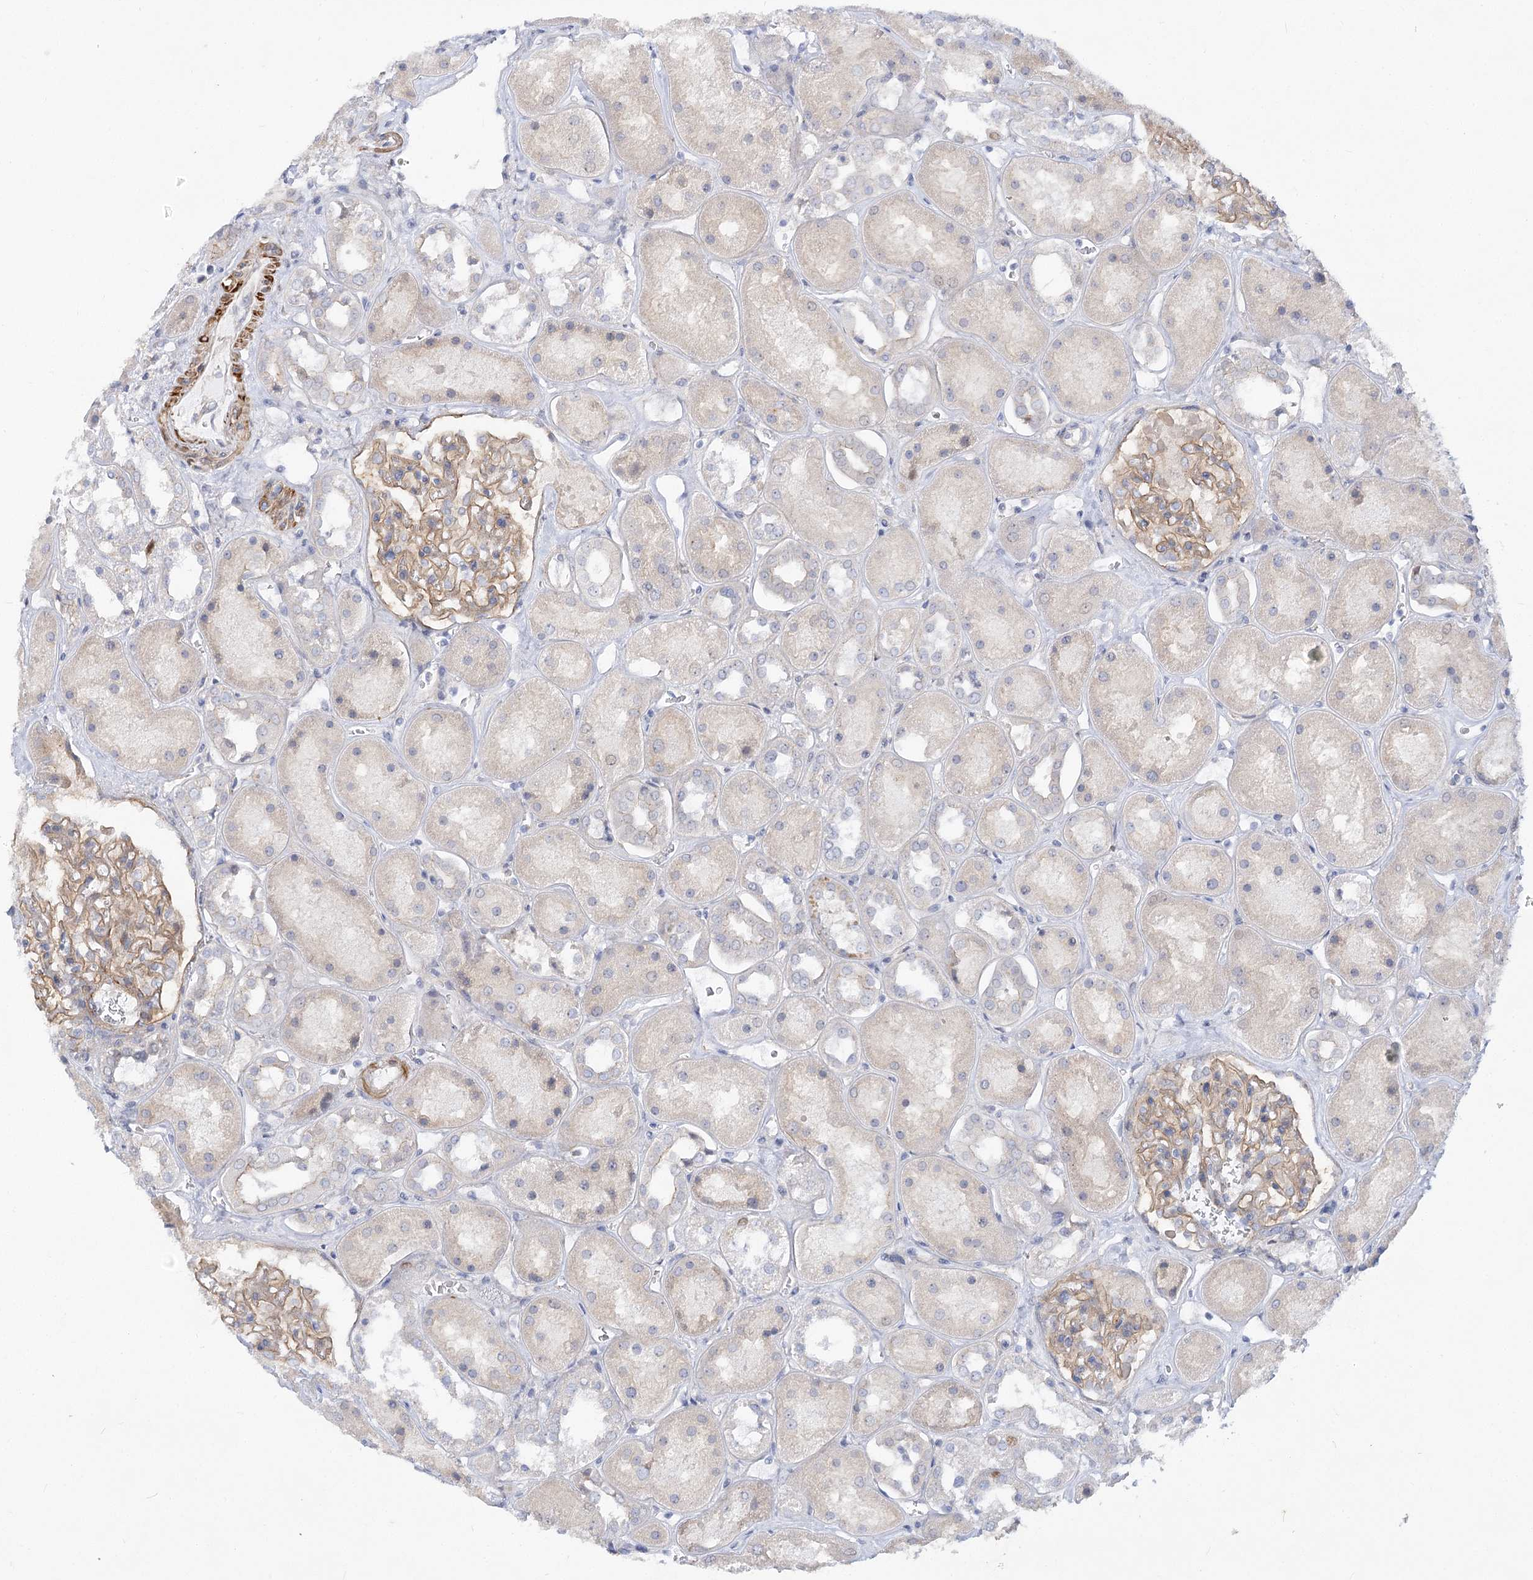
{"staining": {"intensity": "moderate", "quantity": "25%-75%", "location": "cytoplasmic/membranous"}, "tissue": "kidney", "cell_type": "Cells in glomeruli", "image_type": "normal", "snomed": [{"axis": "morphology", "description": "Normal tissue, NOS"}, {"axis": "topography", "description": "Kidney"}], "caption": "Unremarkable kidney displays moderate cytoplasmic/membranous expression in approximately 25%-75% of cells in glomeruli, visualized by immunohistochemistry. (DAB (3,3'-diaminobenzidine) IHC with brightfield microscopy, high magnification).", "gene": "ARSI", "patient": {"sex": "male", "age": 70}}